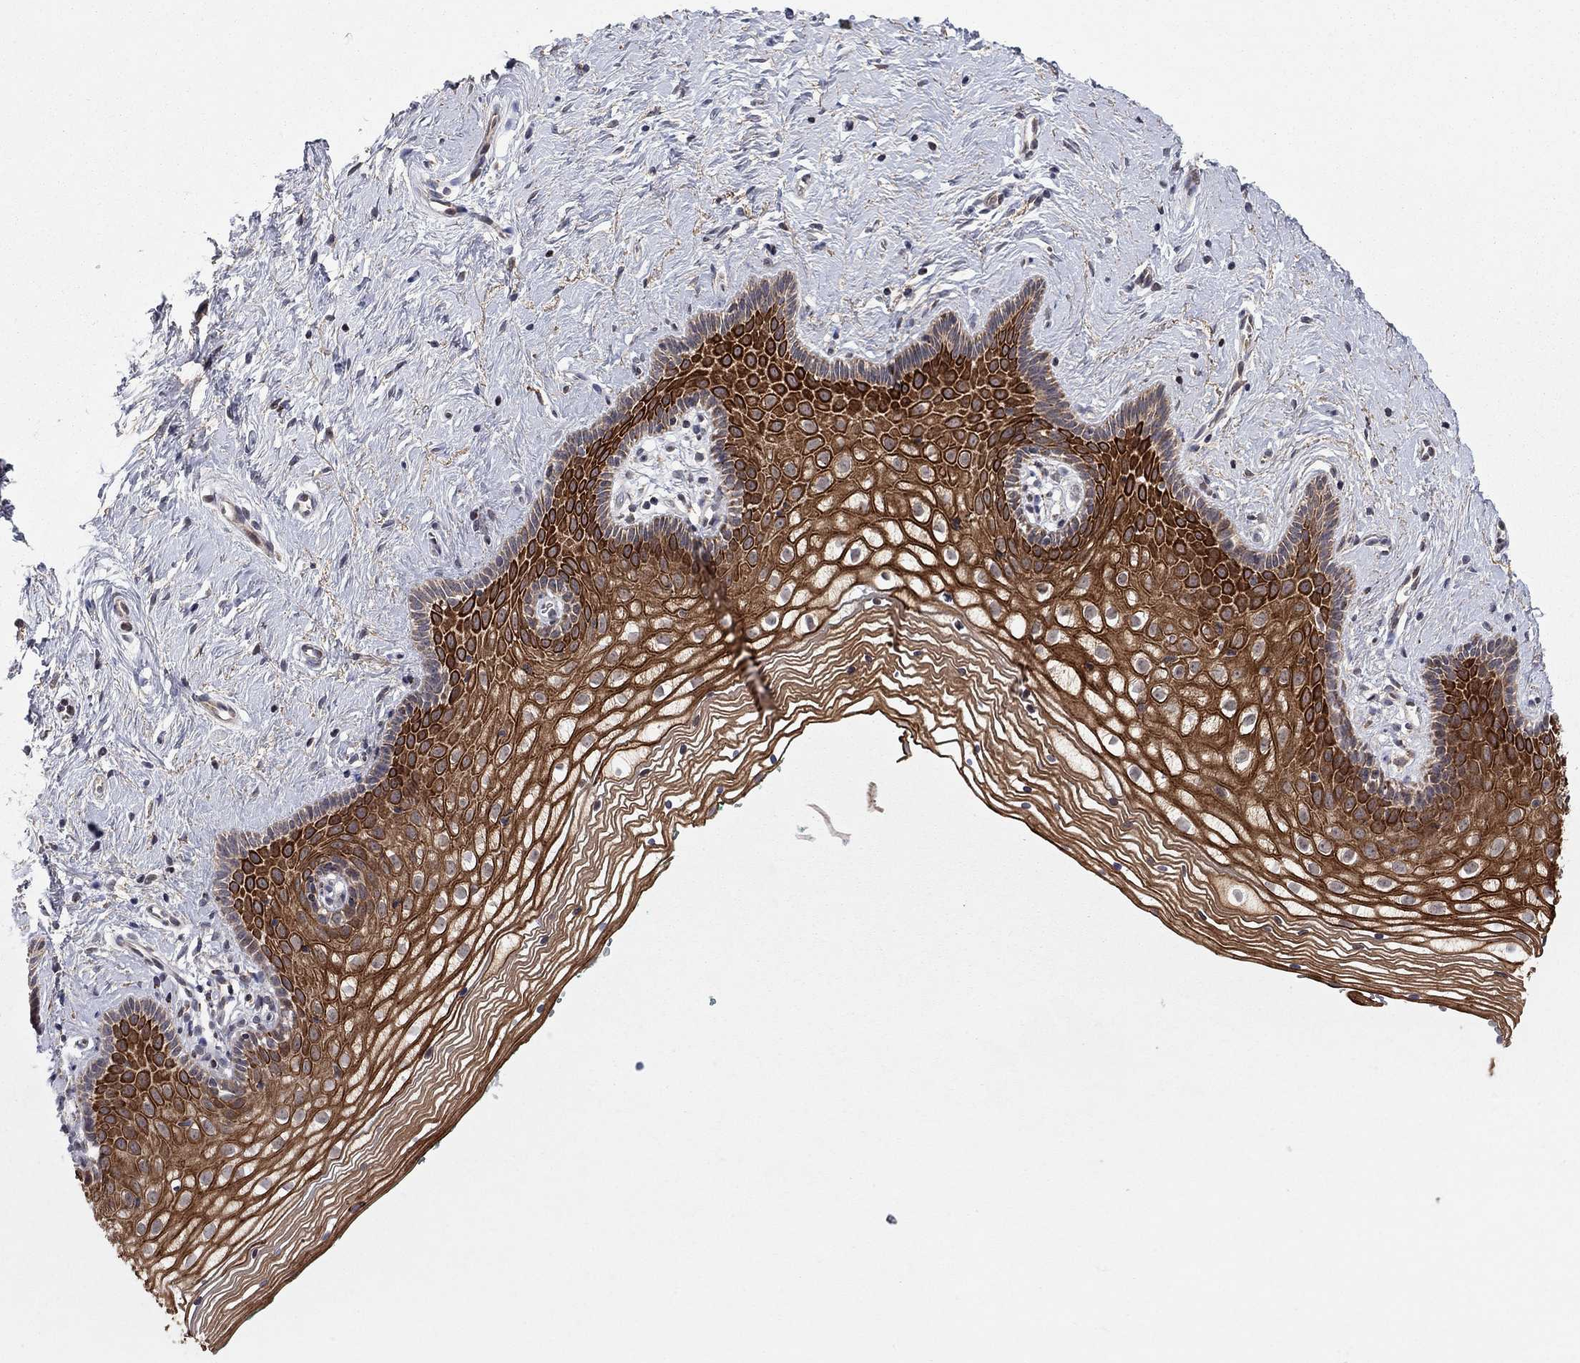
{"staining": {"intensity": "strong", "quantity": ">75%", "location": "cytoplasmic/membranous"}, "tissue": "vagina", "cell_type": "Squamous epithelial cells", "image_type": "normal", "snomed": [{"axis": "morphology", "description": "Normal tissue, NOS"}, {"axis": "topography", "description": "Vagina"}], "caption": "Protein expression analysis of normal vagina displays strong cytoplasmic/membranous expression in approximately >75% of squamous epithelial cells. Nuclei are stained in blue.", "gene": "IDS", "patient": {"sex": "female", "age": 36}}